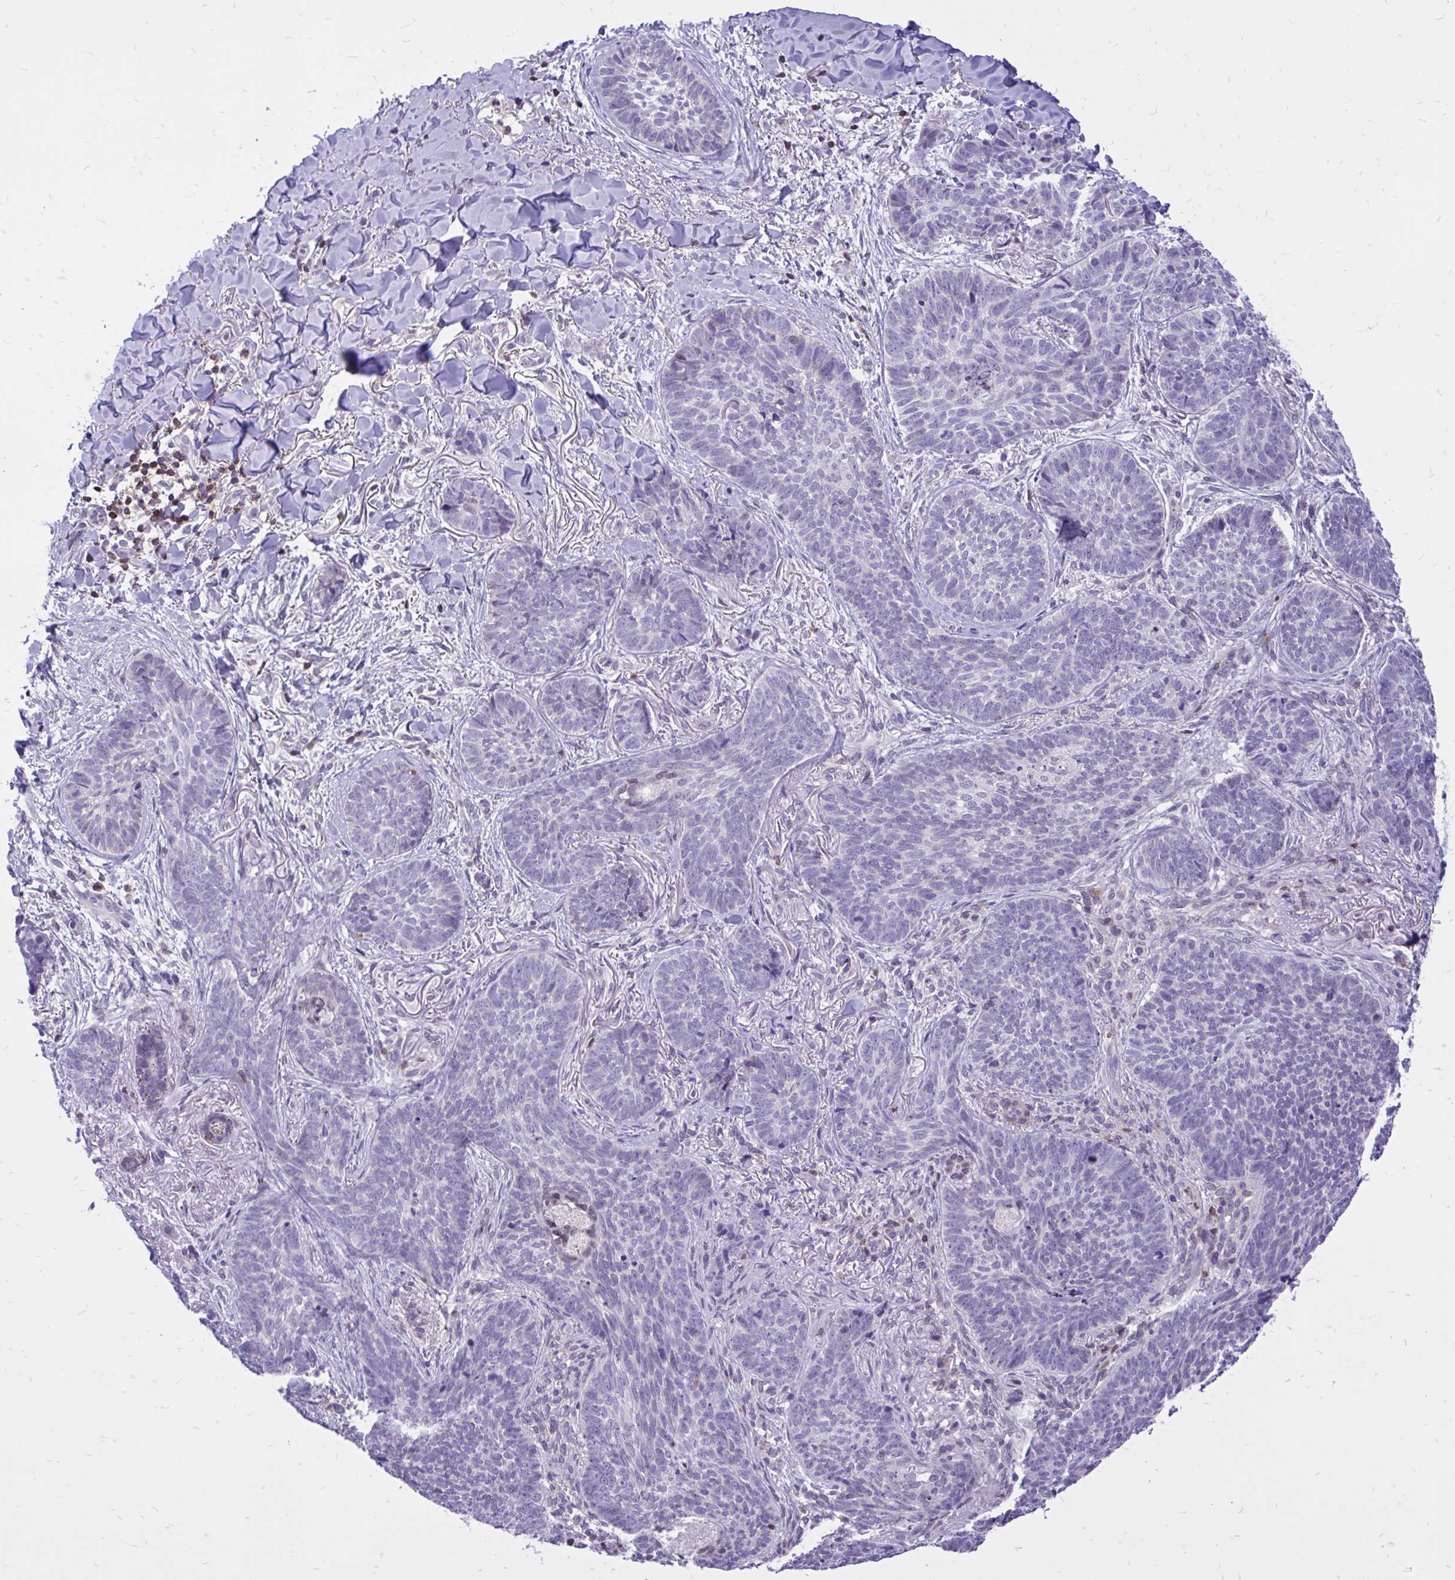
{"staining": {"intensity": "negative", "quantity": "none", "location": "none"}, "tissue": "skin cancer", "cell_type": "Tumor cells", "image_type": "cancer", "snomed": [{"axis": "morphology", "description": "Basal cell carcinoma"}, {"axis": "topography", "description": "Skin"}, {"axis": "topography", "description": "Skin of face"}], "caption": "An immunohistochemistry histopathology image of basal cell carcinoma (skin) is shown. There is no staining in tumor cells of basal cell carcinoma (skin).", "gene": "CXCL8", "patient": {"sex": "male", "age": 88}}